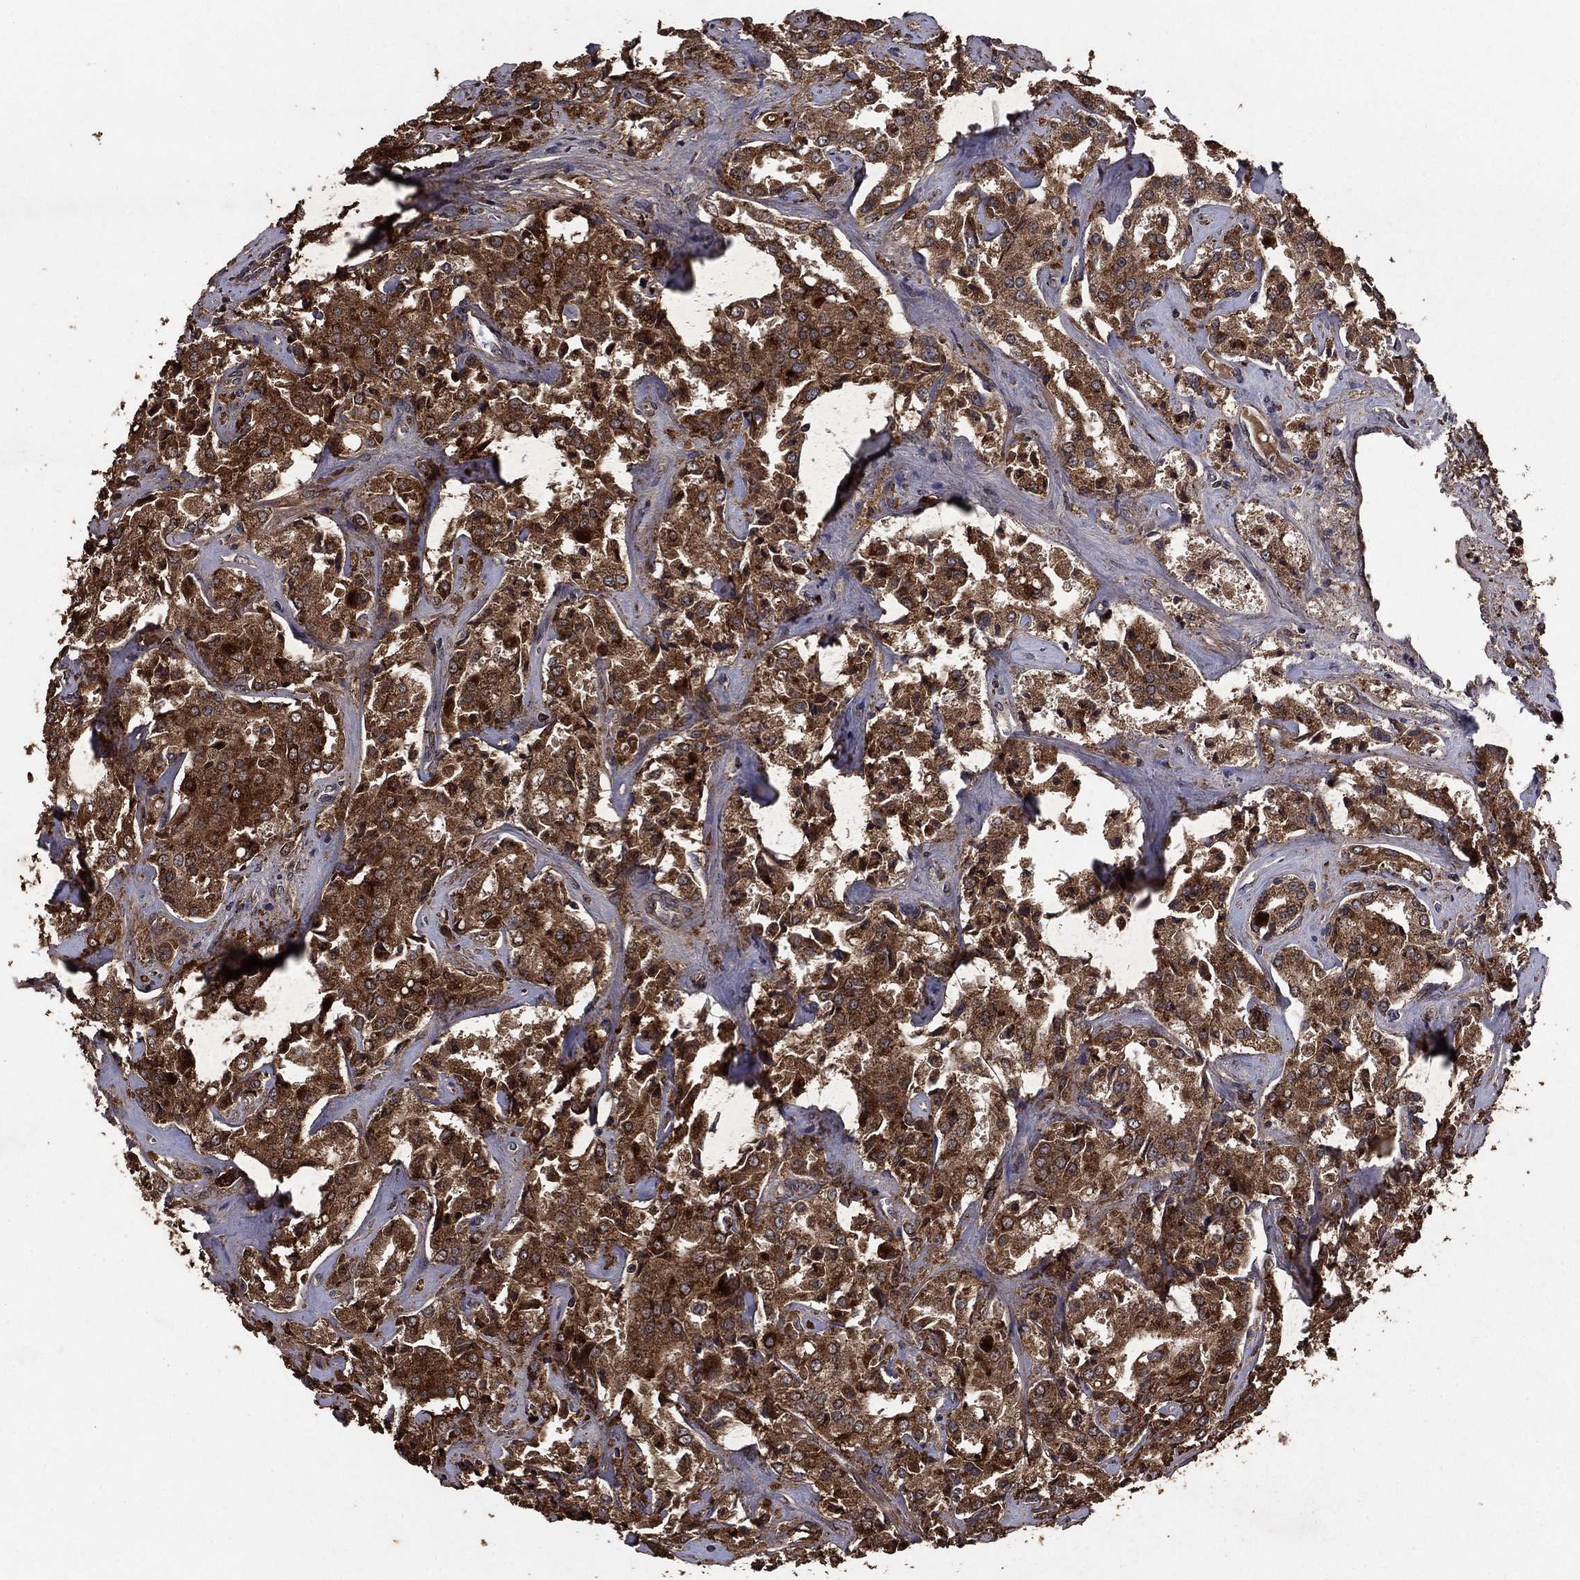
{"staining": {"intensity": "strong", "quantity": ">75%", "location": "cytoplasmic/membranous"}, "tissue": "prostate cancer", "cell_type": "Tumor cells", "image_type": "cancer", "snomed": [{"axis": "morphology", "description": "Adenocarcinoma, NOS"}, {"axis": "topography", "description": "Prostate"}], "caption": "This is a micrograph of immunohistochemistry (IHC) staining of prostate cancer, which shows strong positivity in the cytoplasmic/membranous of tumor cells.", "gene": "DHRS1", "patient": {"sex": "male", "age": 66}}